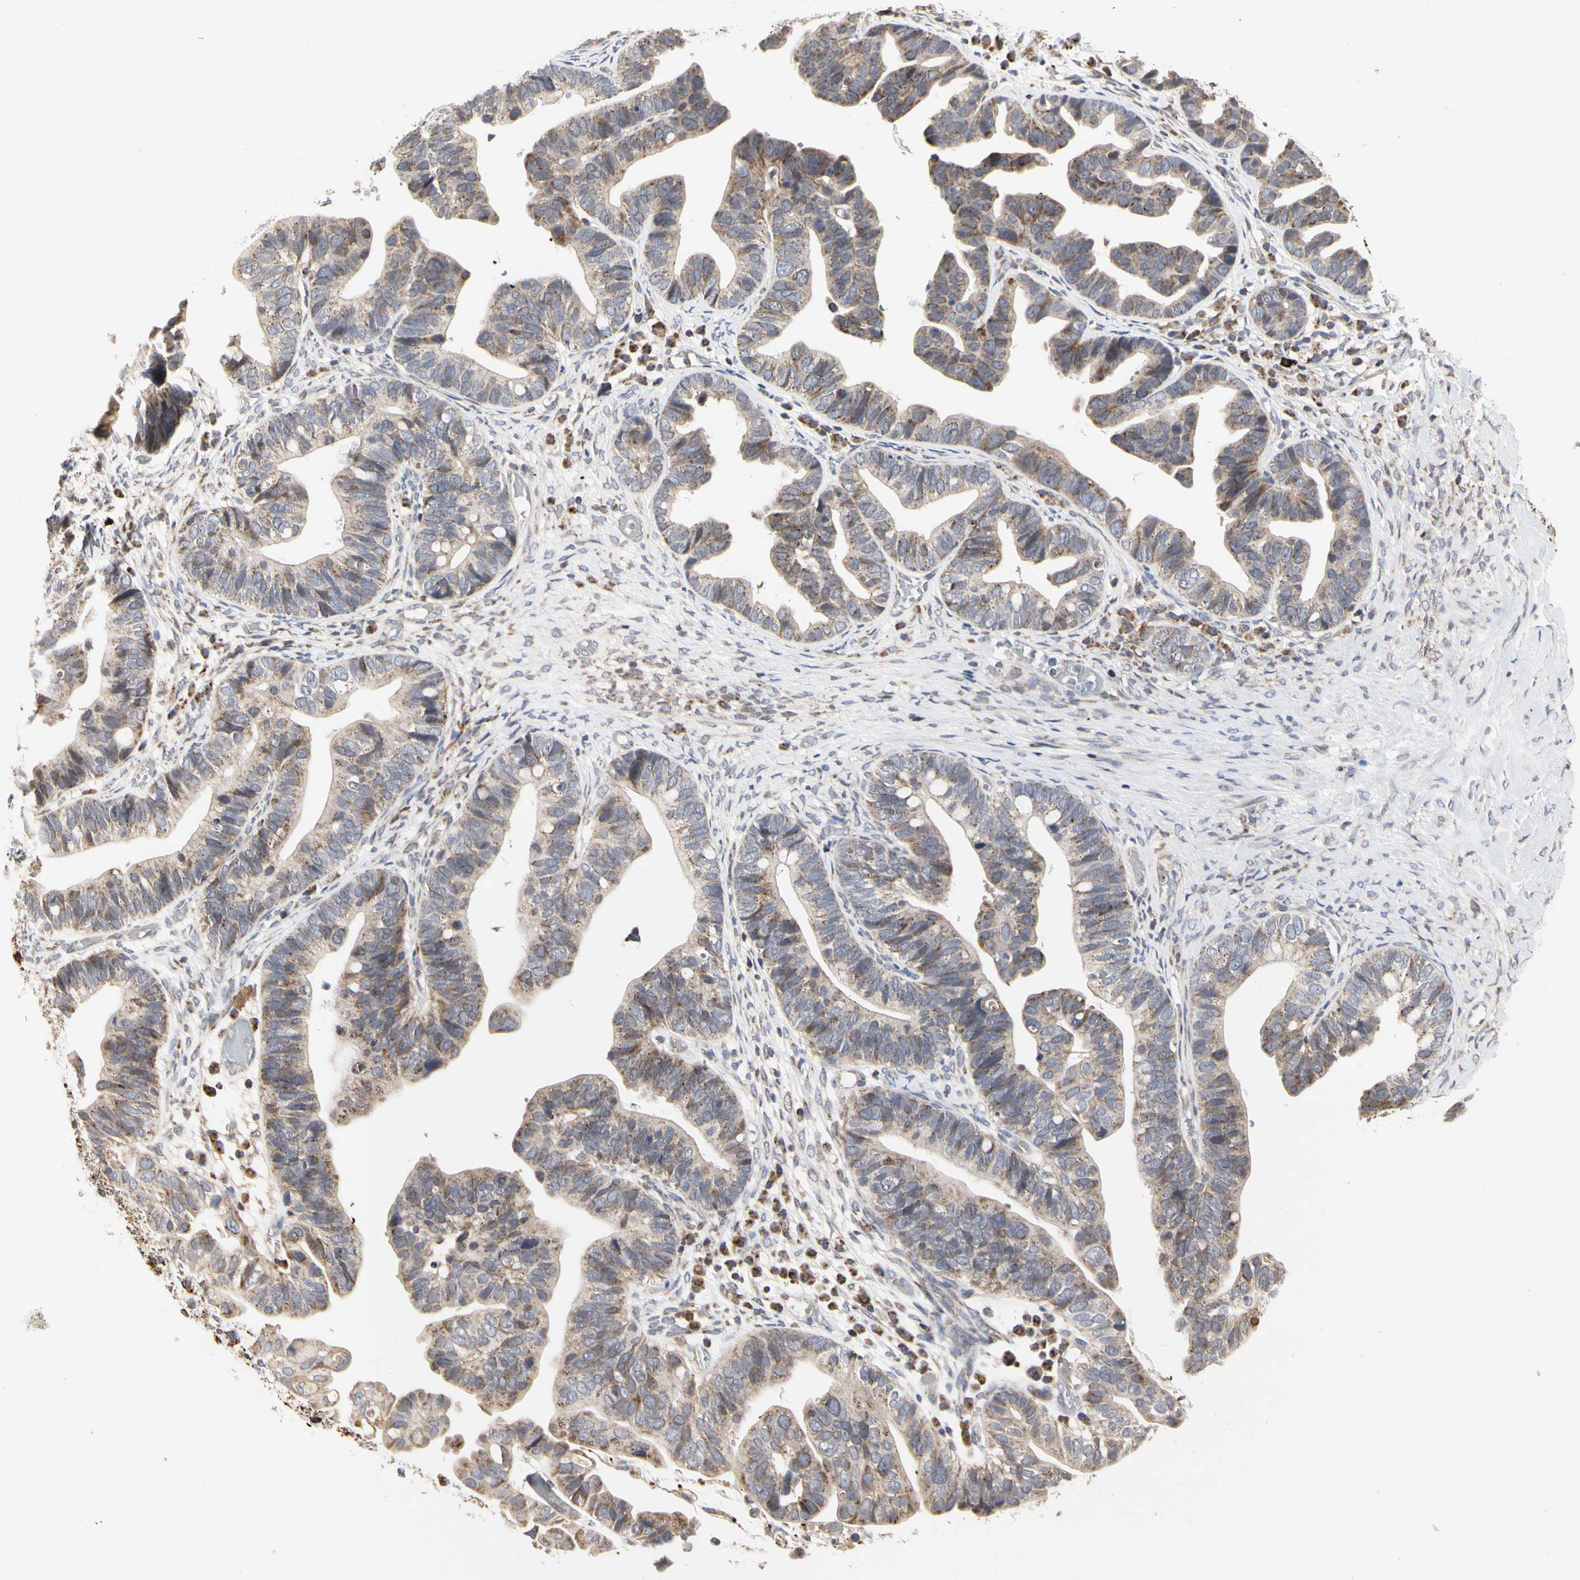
{"staining": {"intensity": "moderate", "quantity": "<25%", "location": "cytoplasmic/membranous"}, "tissue": "ovarian cancer", "cell_type": "Tumor cells", "image_type": "cancer", "snomed": [{"axis": "morphology", "description": "Cystadenocarcinoma, serous, NOS"}, {"axis": "topography", "description": "Ovary"}], "caption": "This is a micrograph of IHC staining of ovarian cancer, which shows moderate staining in the cytoplasmic/membranous of tumor cells.", "gene": "TSKU", "patient": {"sex": "female", "age": 56}}